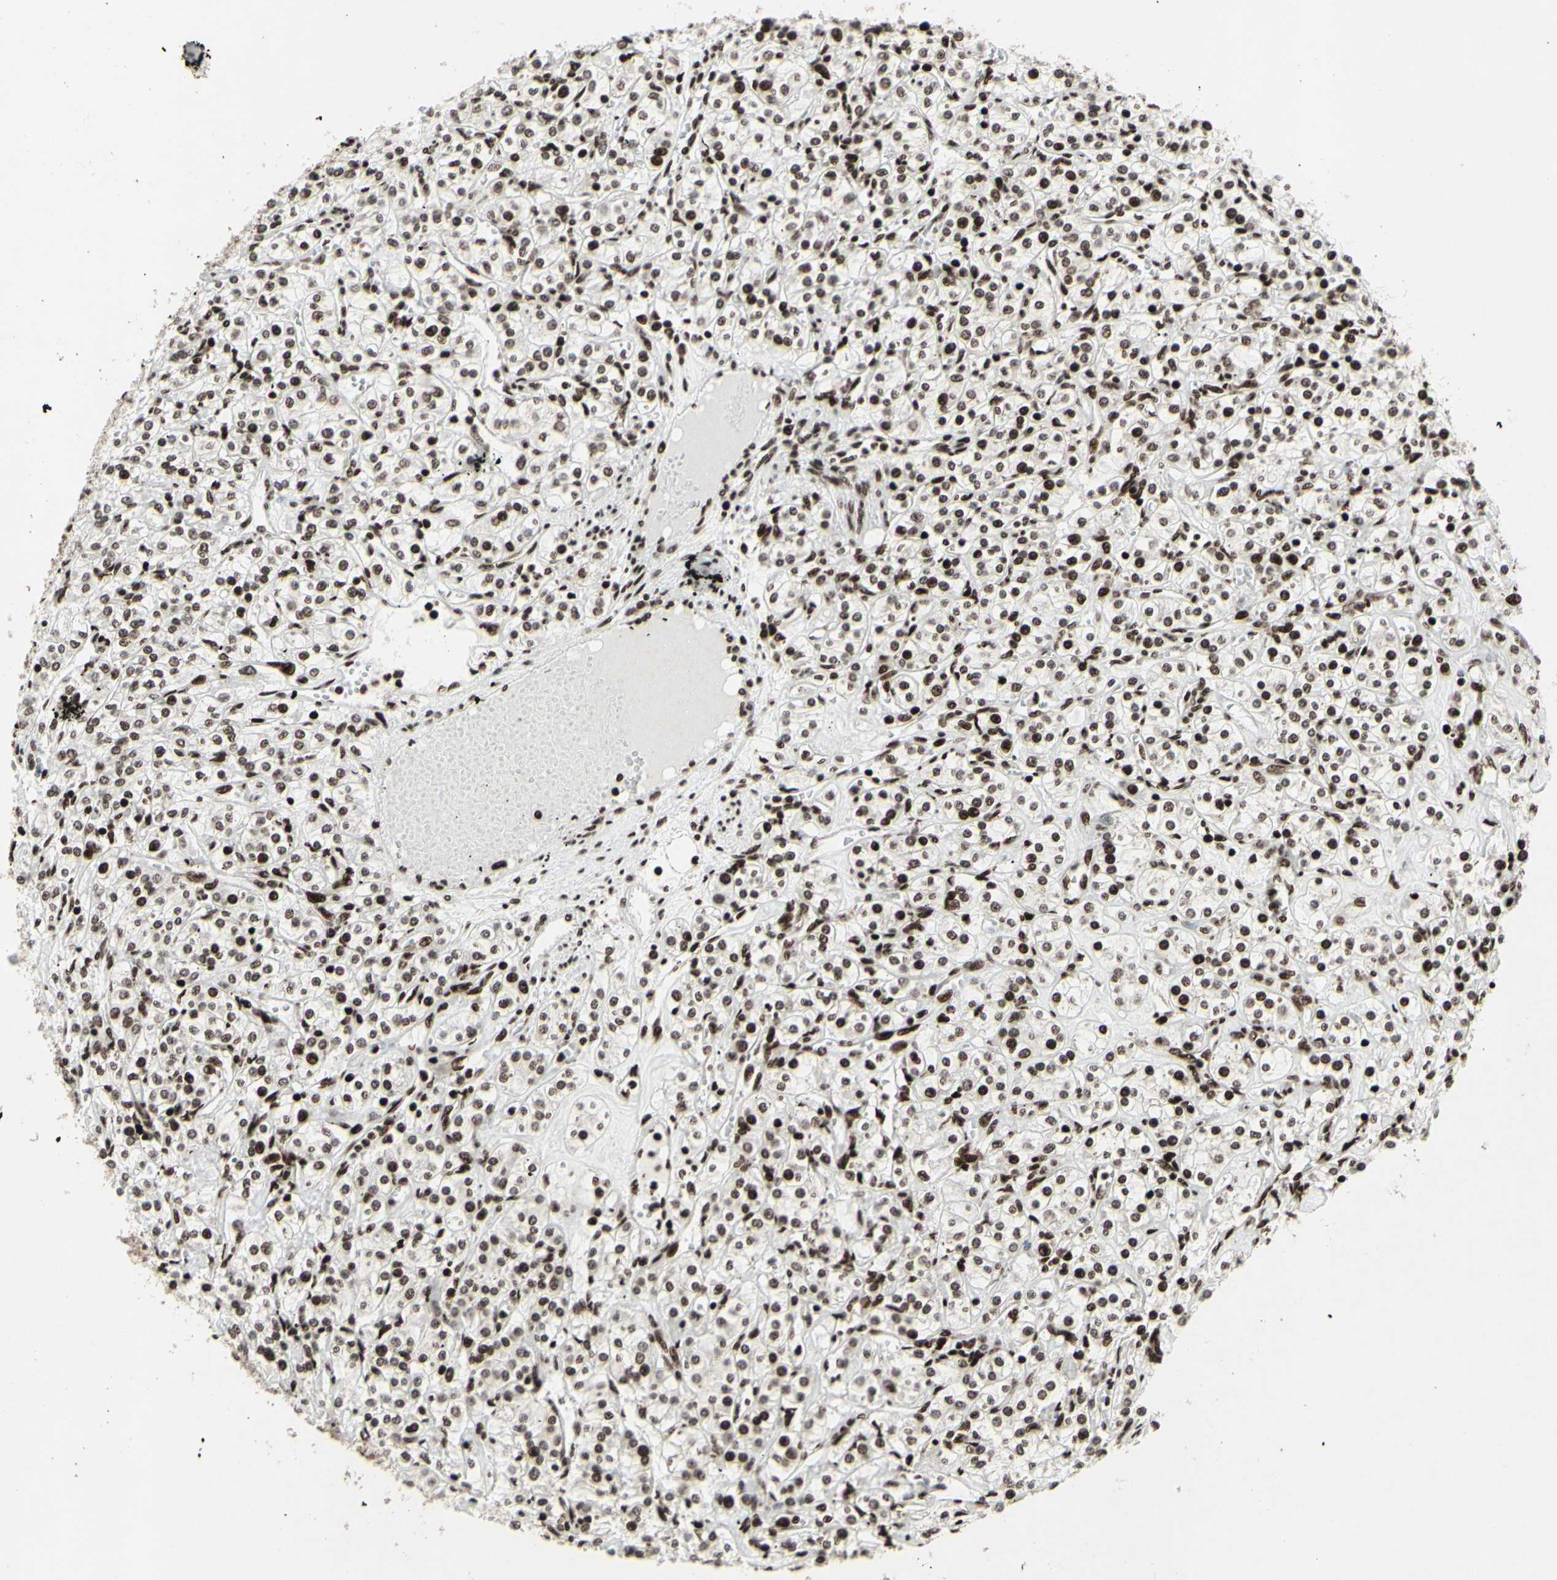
{"staining": {"intensity": "moderate", "quantity": ">75%", "location": "nuclear"}, "tissue": "renal cancer", "cell_type": "Tumor cells", "image_type": "cancer", "snomed": [{"axis": "morphology", "description": "Adenocarcinoma, NOS"}, {"axis": "topography", "description": "Kidney"}], "caption": "Renal cancer stained for a protein demonstrates moderate nuclear positivity in tumor cells.", "gene": "U2AF2", "patient": {"sex": "male", "age": 77}}